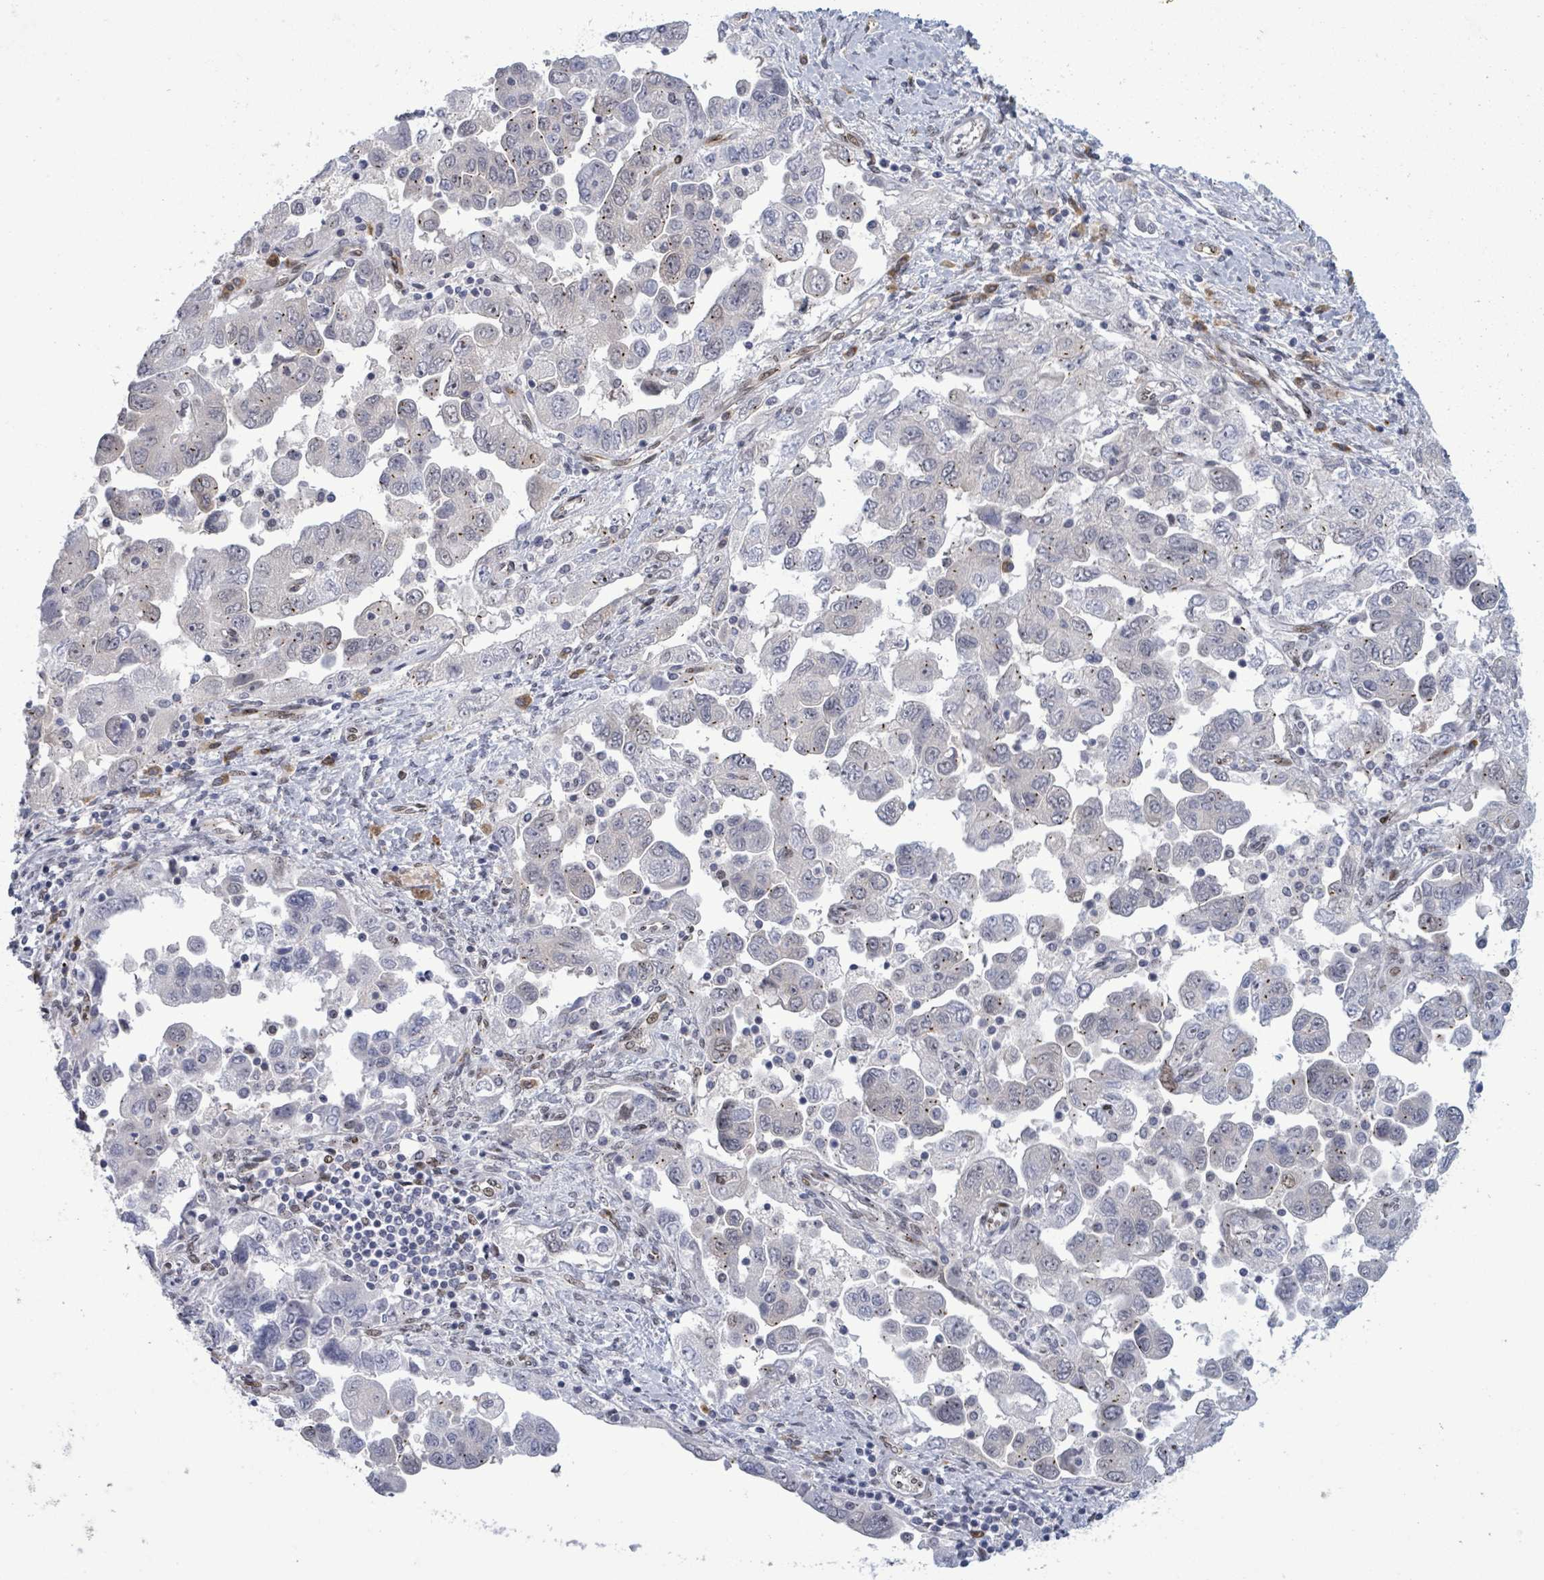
{"staining": {"intensity": "negative", "quantity": "none", "location": "none"}, "tissue": "ovarian cancer", "cell_type": "Tumor cells", "image_type": "cancer", "snomed": [{"axis": "morphology", "description": "Carcinoma, NOS"}, {"axis": "morphology", "description": "Cystadenocarcinoma, serous, NOS"}, {"axis": "topography", "description": "Ovary"}], "caption": "An immunohistochemistry (IHC) histopathology image of serous cystadenocarcinoma (ovarian) is shown. There is no staining in tumor cells of serous cystadenocarcinoma (ovarian).", "gene": "TUSC1", "patient": {"sex": "female", "age": 69}}